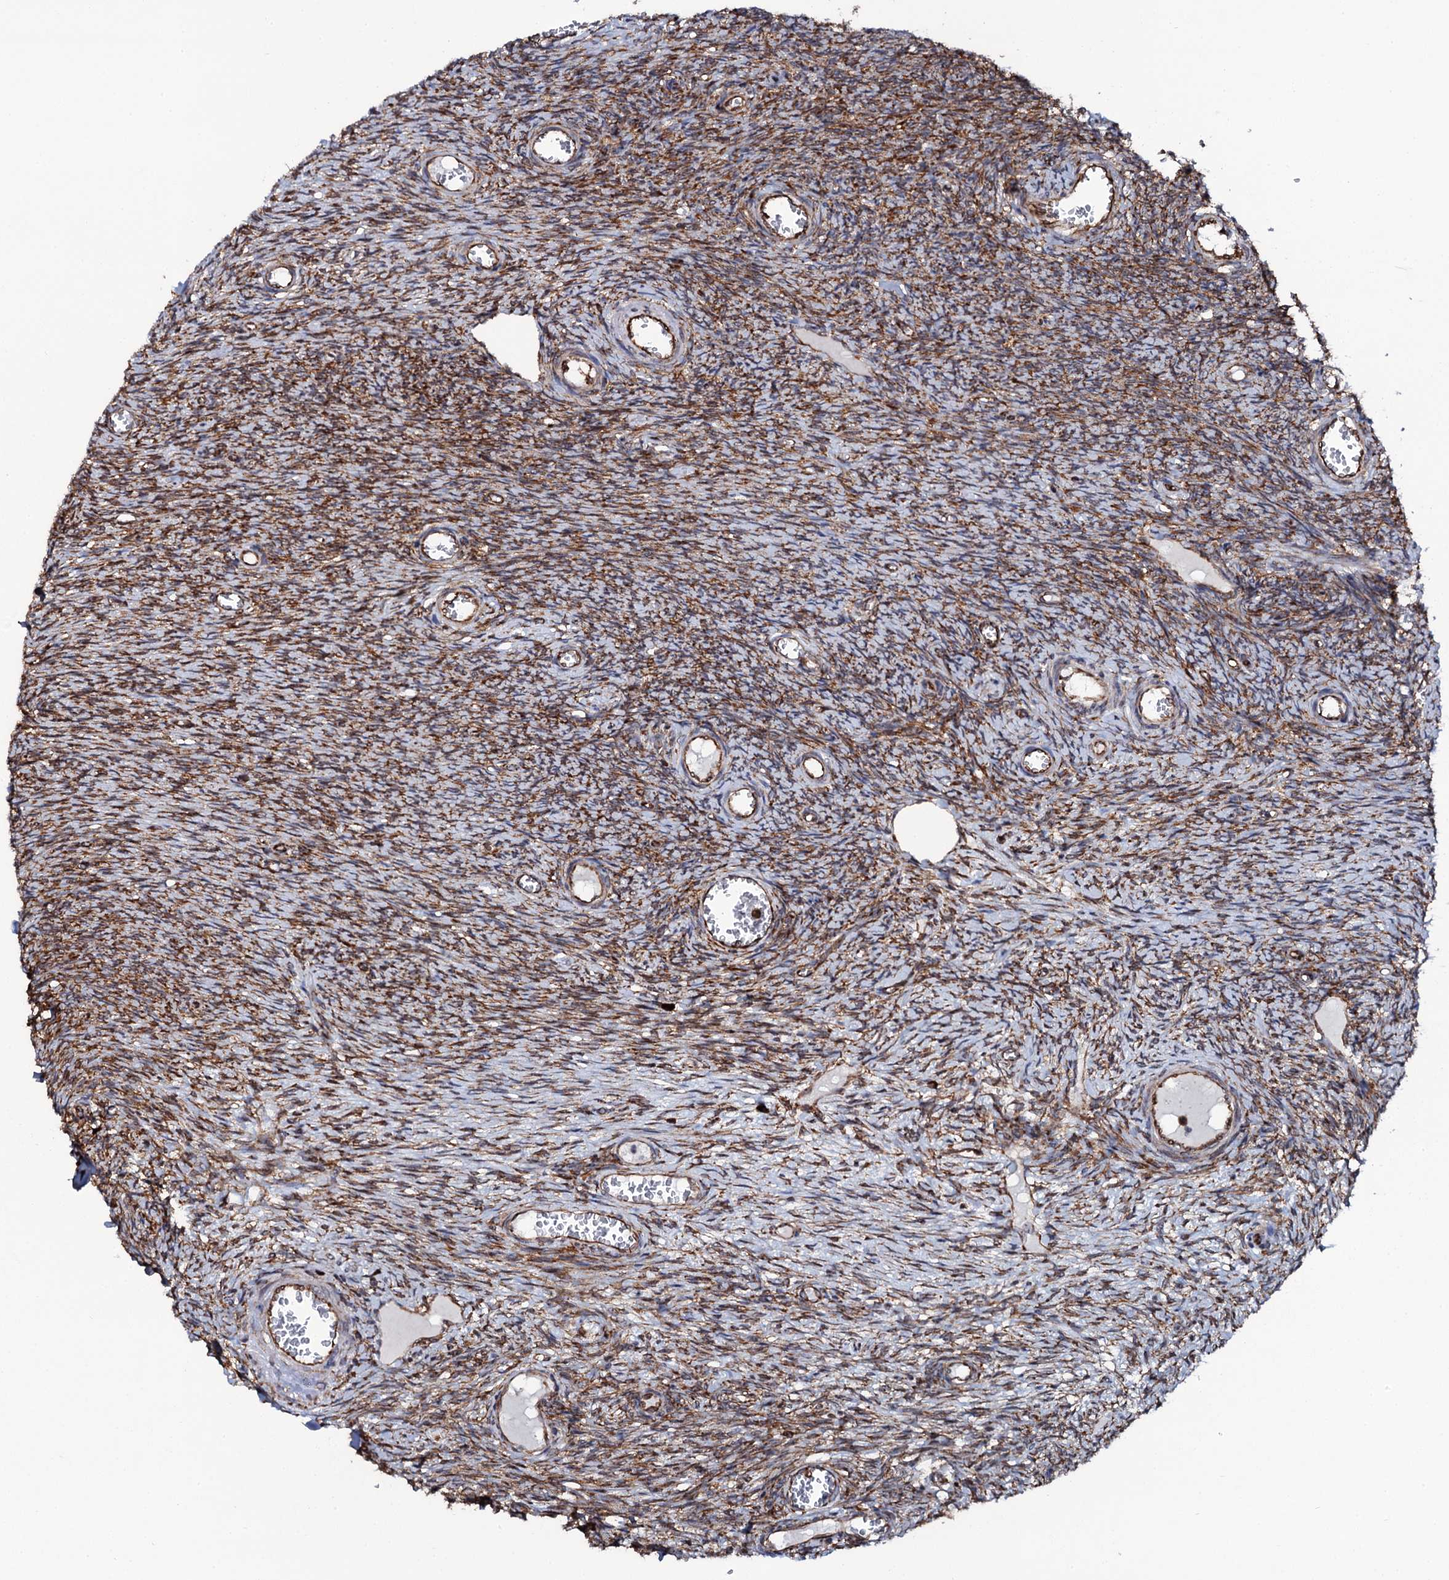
{"staining": {"intensity": "moderate", "quantity": ">75%", "location": "cytoplasmic/membranous"}, "tissue": "ovary", "cell_type": "Ovarian stroma cells", "image_type": "normal", "snomed": [{"axis": "morphology", "description": "Normal tissue, NOS"}, {"axis": "topography", "description": "Ovary"}], "caption": "Immunohistochemistry histopathology image of normal ovary: ovary stained using immunohistochemistry (IHC) displays medium levels of moderate protein expression localized specifically in the cytoplasmic/membranous of ovarian stroma cells, appearing as a cytoplasmic/membranous brown color.", "gene": "SPTY2D1", "patient": {"sex": "female", "age": 44}}